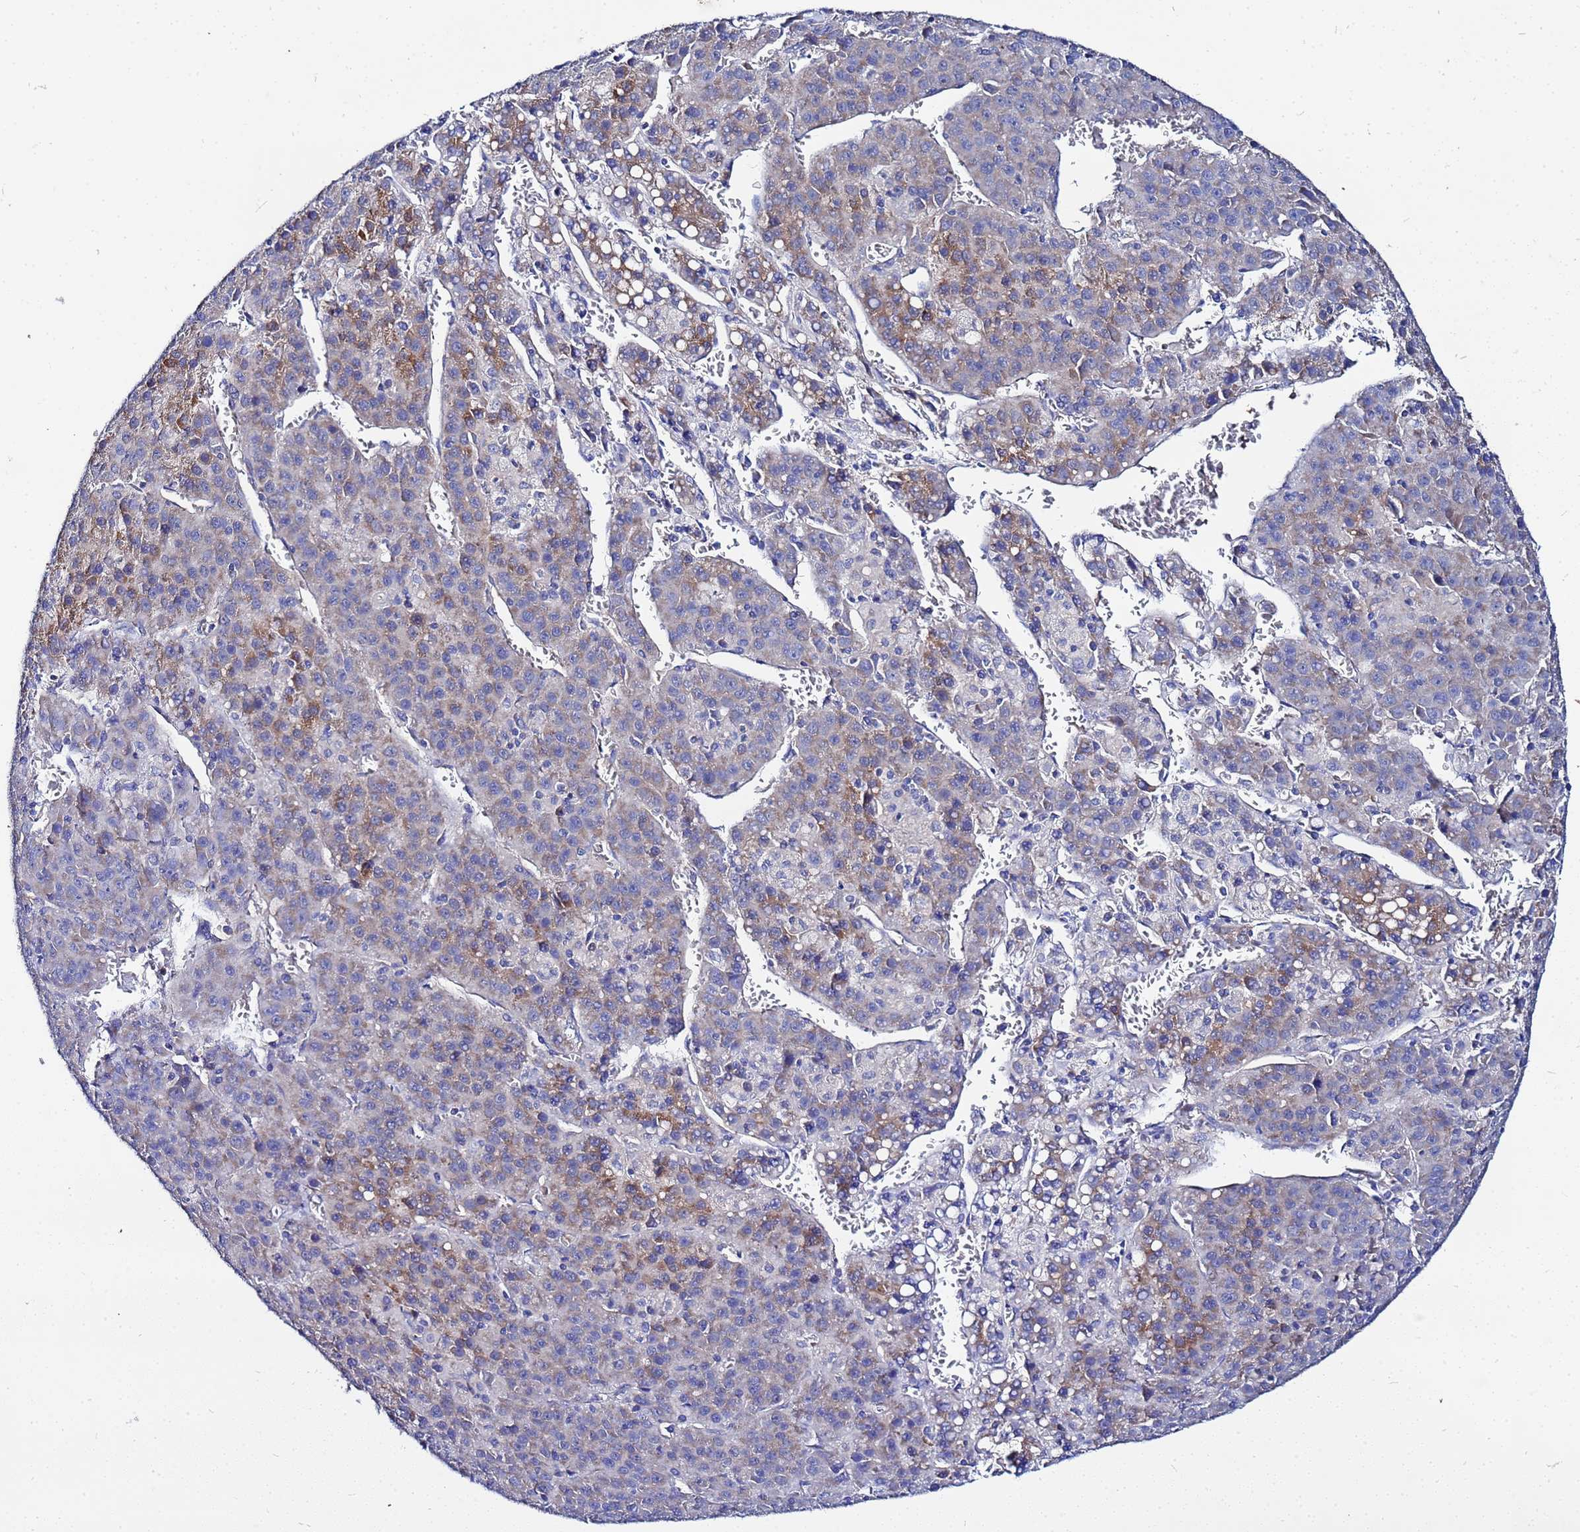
{"staining": {"intensity": "weak", "quantity": "25%-75%", "location": "cytoplasmic/membranous"}, "tissue": "liver cancer", "cell_type": "Tumor cells", "image_type": "cancer", "snomed": [{"axis": "morphology", "description": "Carcinoma, Hepatocellular, NOS"}, {"axis": "topography", "description": "Liver"}], "caption": "The histopathology image reveals staining of liver cancer, revealing weak cytoplasmic/membranous protein staining (brown color) within tumor cells. (DAB (3,3'-diaminobenzidine) IHC with brightfield microscopy, high magnification).", "gene": "FAHD2A", "patient": {"sex": "female", "age": 53}}